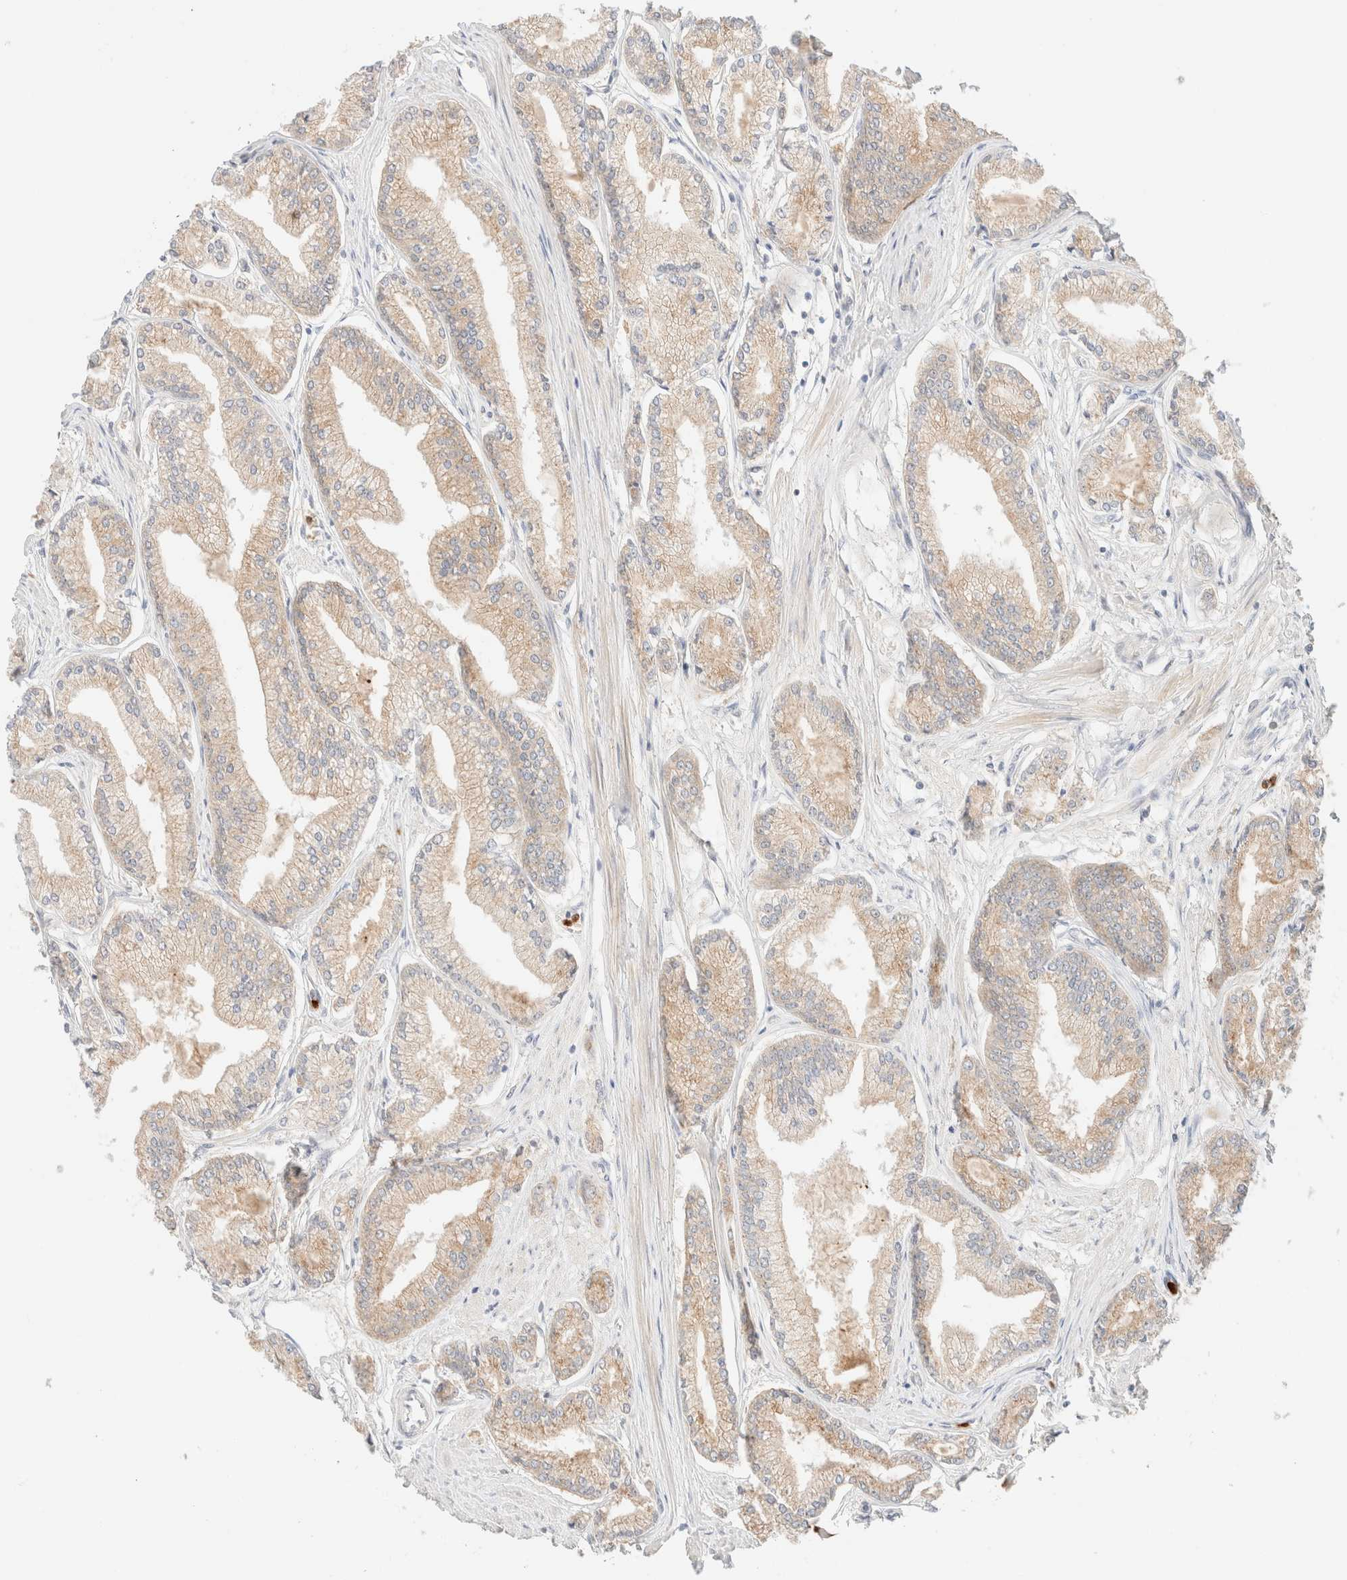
{"staining": {"intensity": "moderate", "quantity": ">75%", "location": "cytoplasmic/membranous"}, "tissue": "prostate cancer", "cell_type": "Tumor cells", "image_type": "cancer", "snomed": [{"axis": "morphology", "description": "Adenocarcinoma, Low grade"}, {"axis": "topography", "description": "Prostate"}], "caption": "Immunohistochemical staining of low-grade adenocarcinoma (prostate) reveals moderate cytoplasmic/membranous protein staining in approximately >75% of tumor cells.", "gene": "SGSM2", "patient": {"sex": "male", "age": 52}}